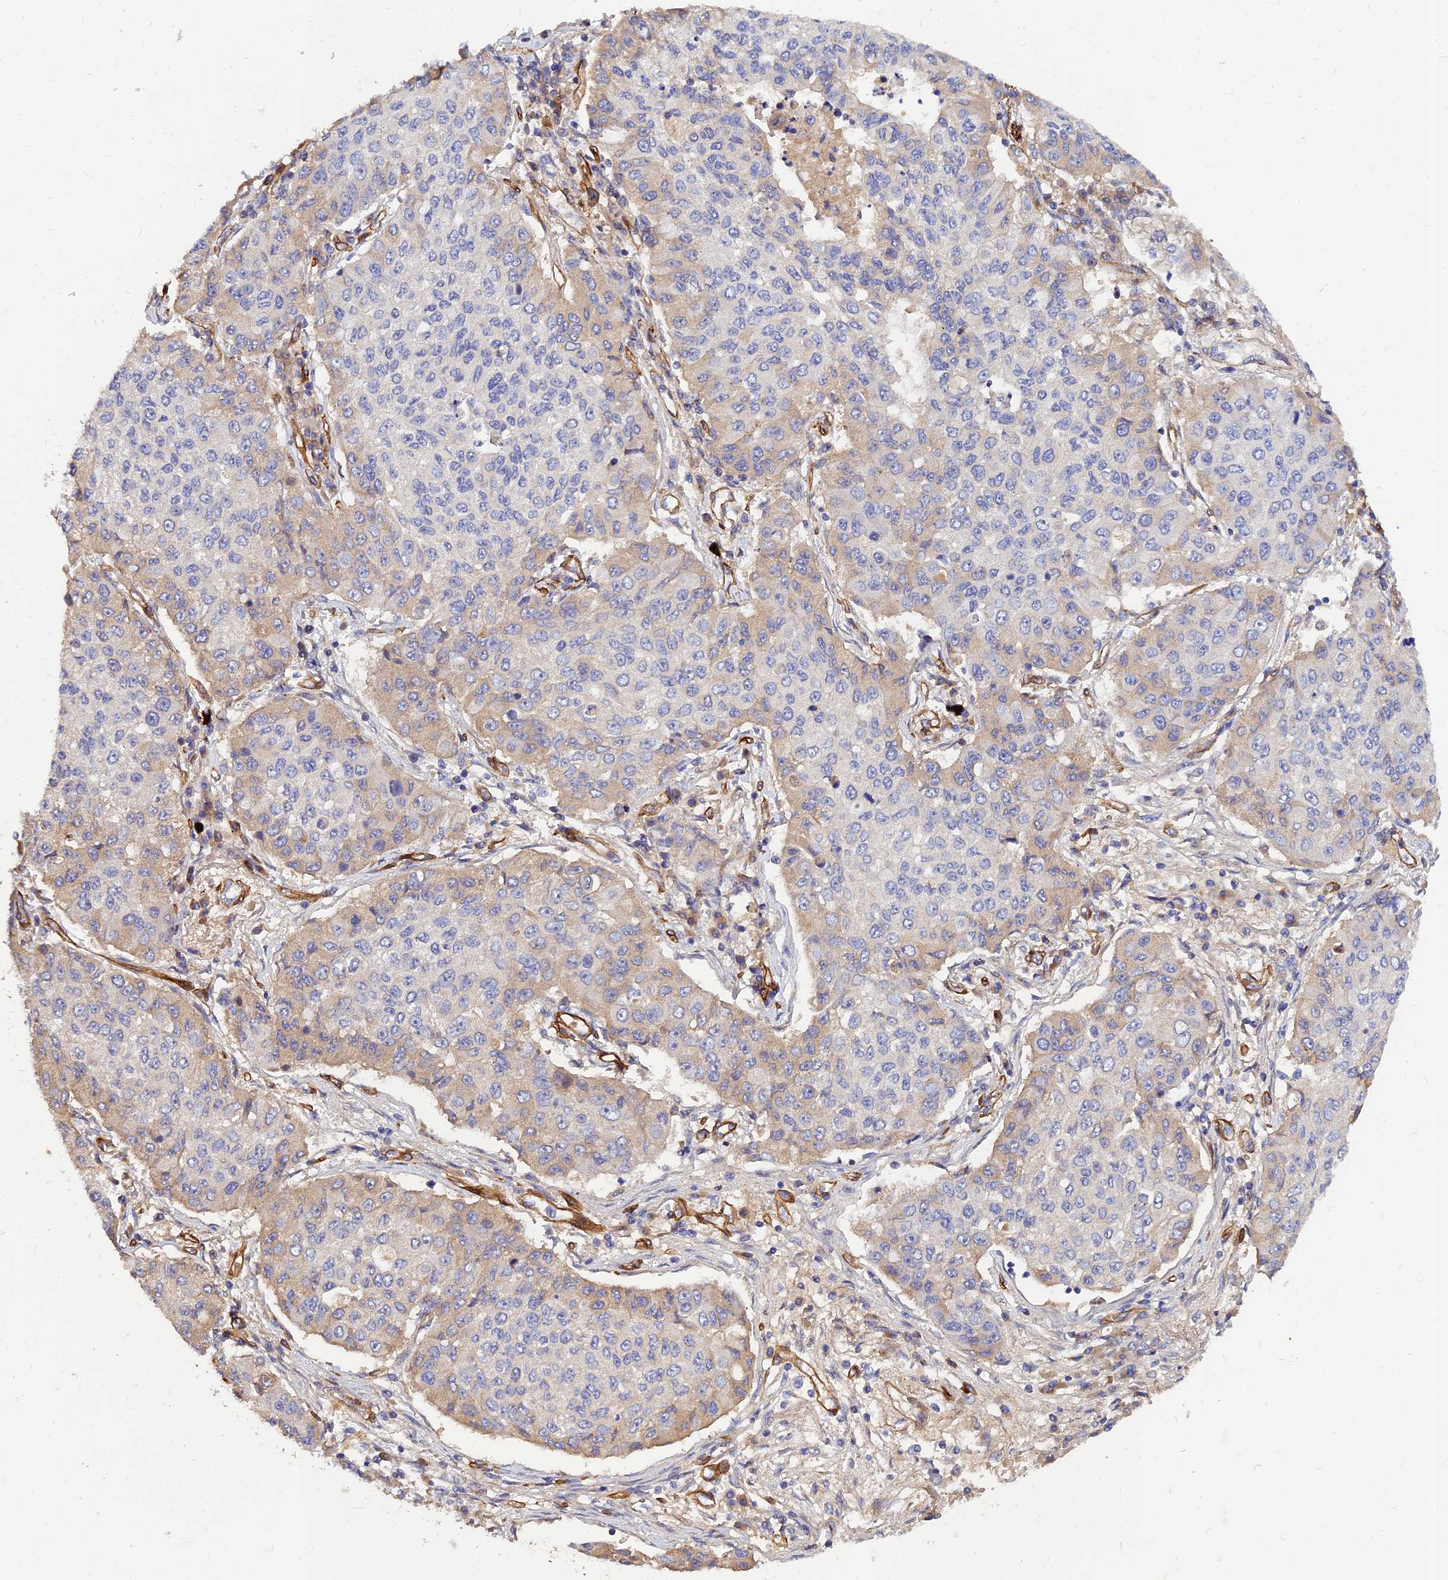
{"staining": {"intensity": "negative", "quantity": "none", "location": "none"}, "tissue": "lung cancer", "cell_type": "Tumor cells", "image_type": "cancer", "snomed": [{"axis": "morphology", "description": "Squamous cell carcinoma, NOS"}, {"axis": "topography", "description": "Lung"}], "caption": "Squamous cell carcinoma (lung) stained for a protein using immunohistochemistry displays no staining tumor cells.", "gene": "MRPL35", "patient": {"sex": "male", "age": 74}}